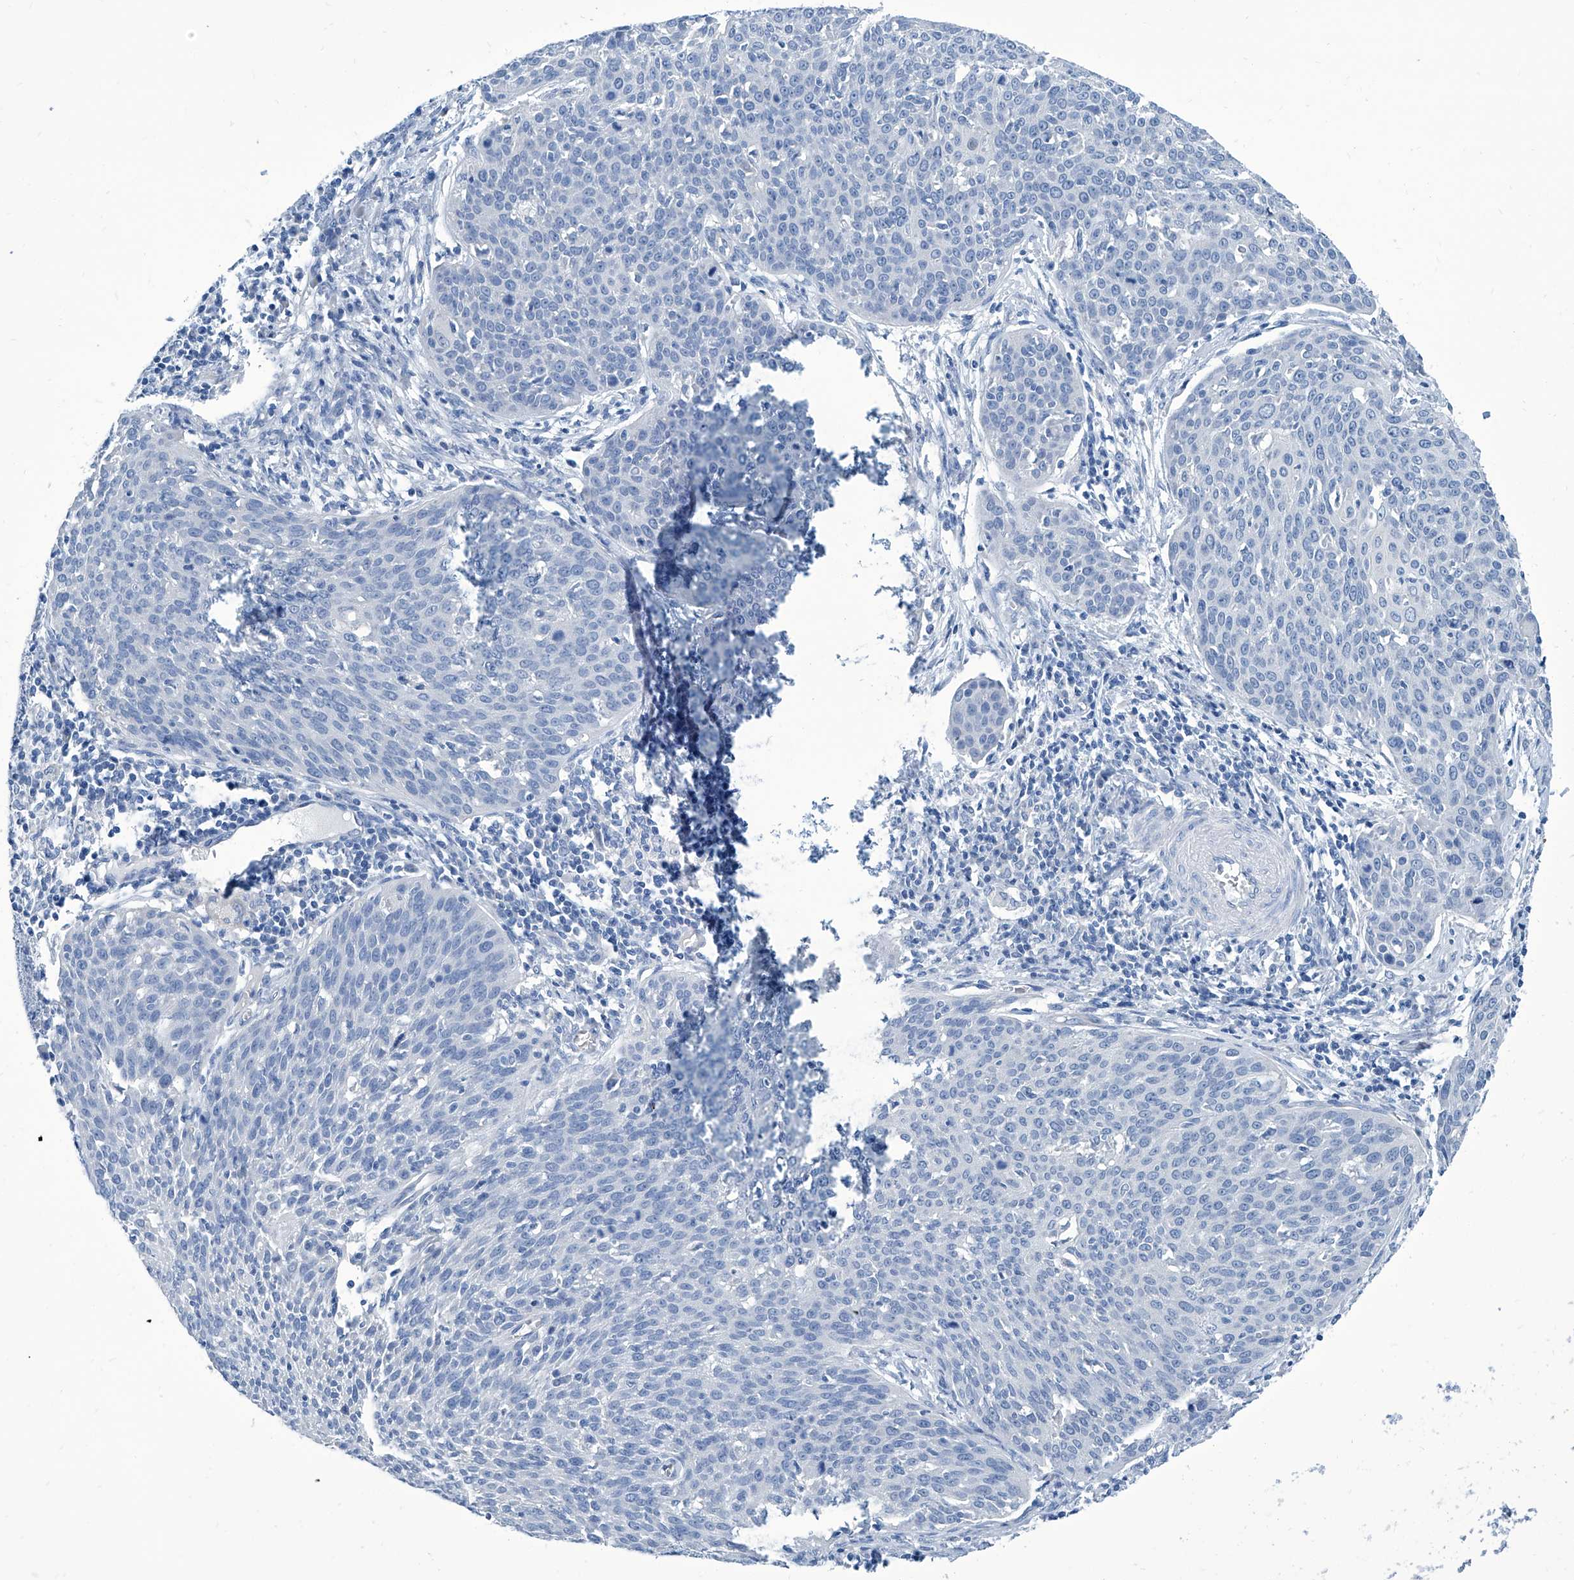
{"staining": {"intensity": "negative", "quantity": "none", "location": "none"}, "tissue": "cervical cancer", "cell_type": "Tumor cells", "image_type": "cancer", "snomed": [{"axis": "morphology", "description": "Squamous cell carcinoma, NOS"}, {"axis": "topography", "description": "Cervix"}], "caption": "Tumor cells show no significant staining in cervical cancer. (DAB immunohistochemistry (IHC), high magnification).", "gene": "ZNF519", "patient": {"sex": "female", "age": 38}}